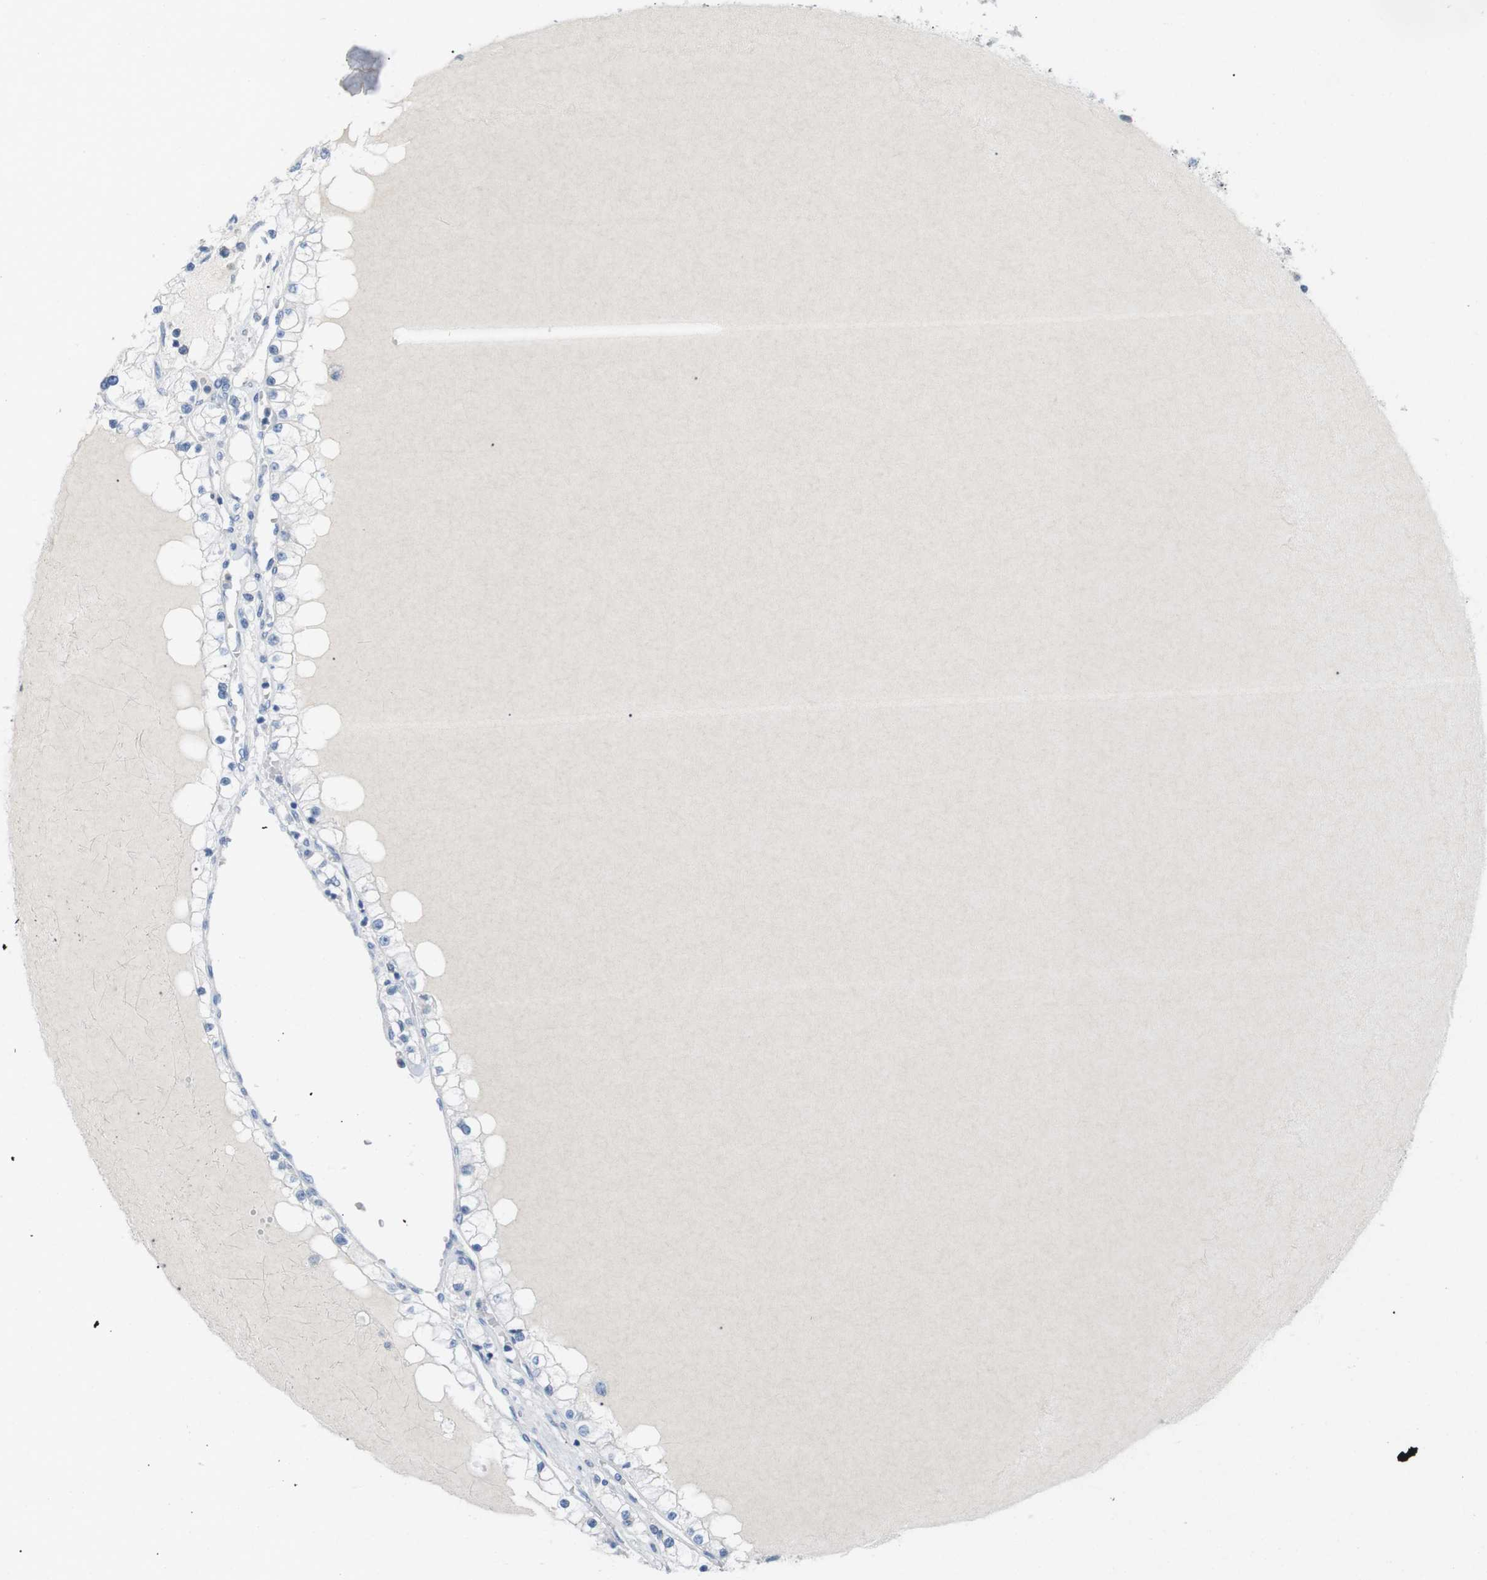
{"staining": {"intensity": "negative", "quantity": "none", "location": "none"}, "tissue": "renal cancer", "cell_type": "Tumor cells", "image_type": "cancer", "snomed": [{"axis": "morphology", "description": "Adenocarcinoma, NOS"}, {"axis": "topography", "description": "Kidney"}], "caption": "An image of human renal adenocarcinoma is negative for staining in tumor cells.", "gene": "HBG2", "patient": {"sex": "male", "age": 68}}